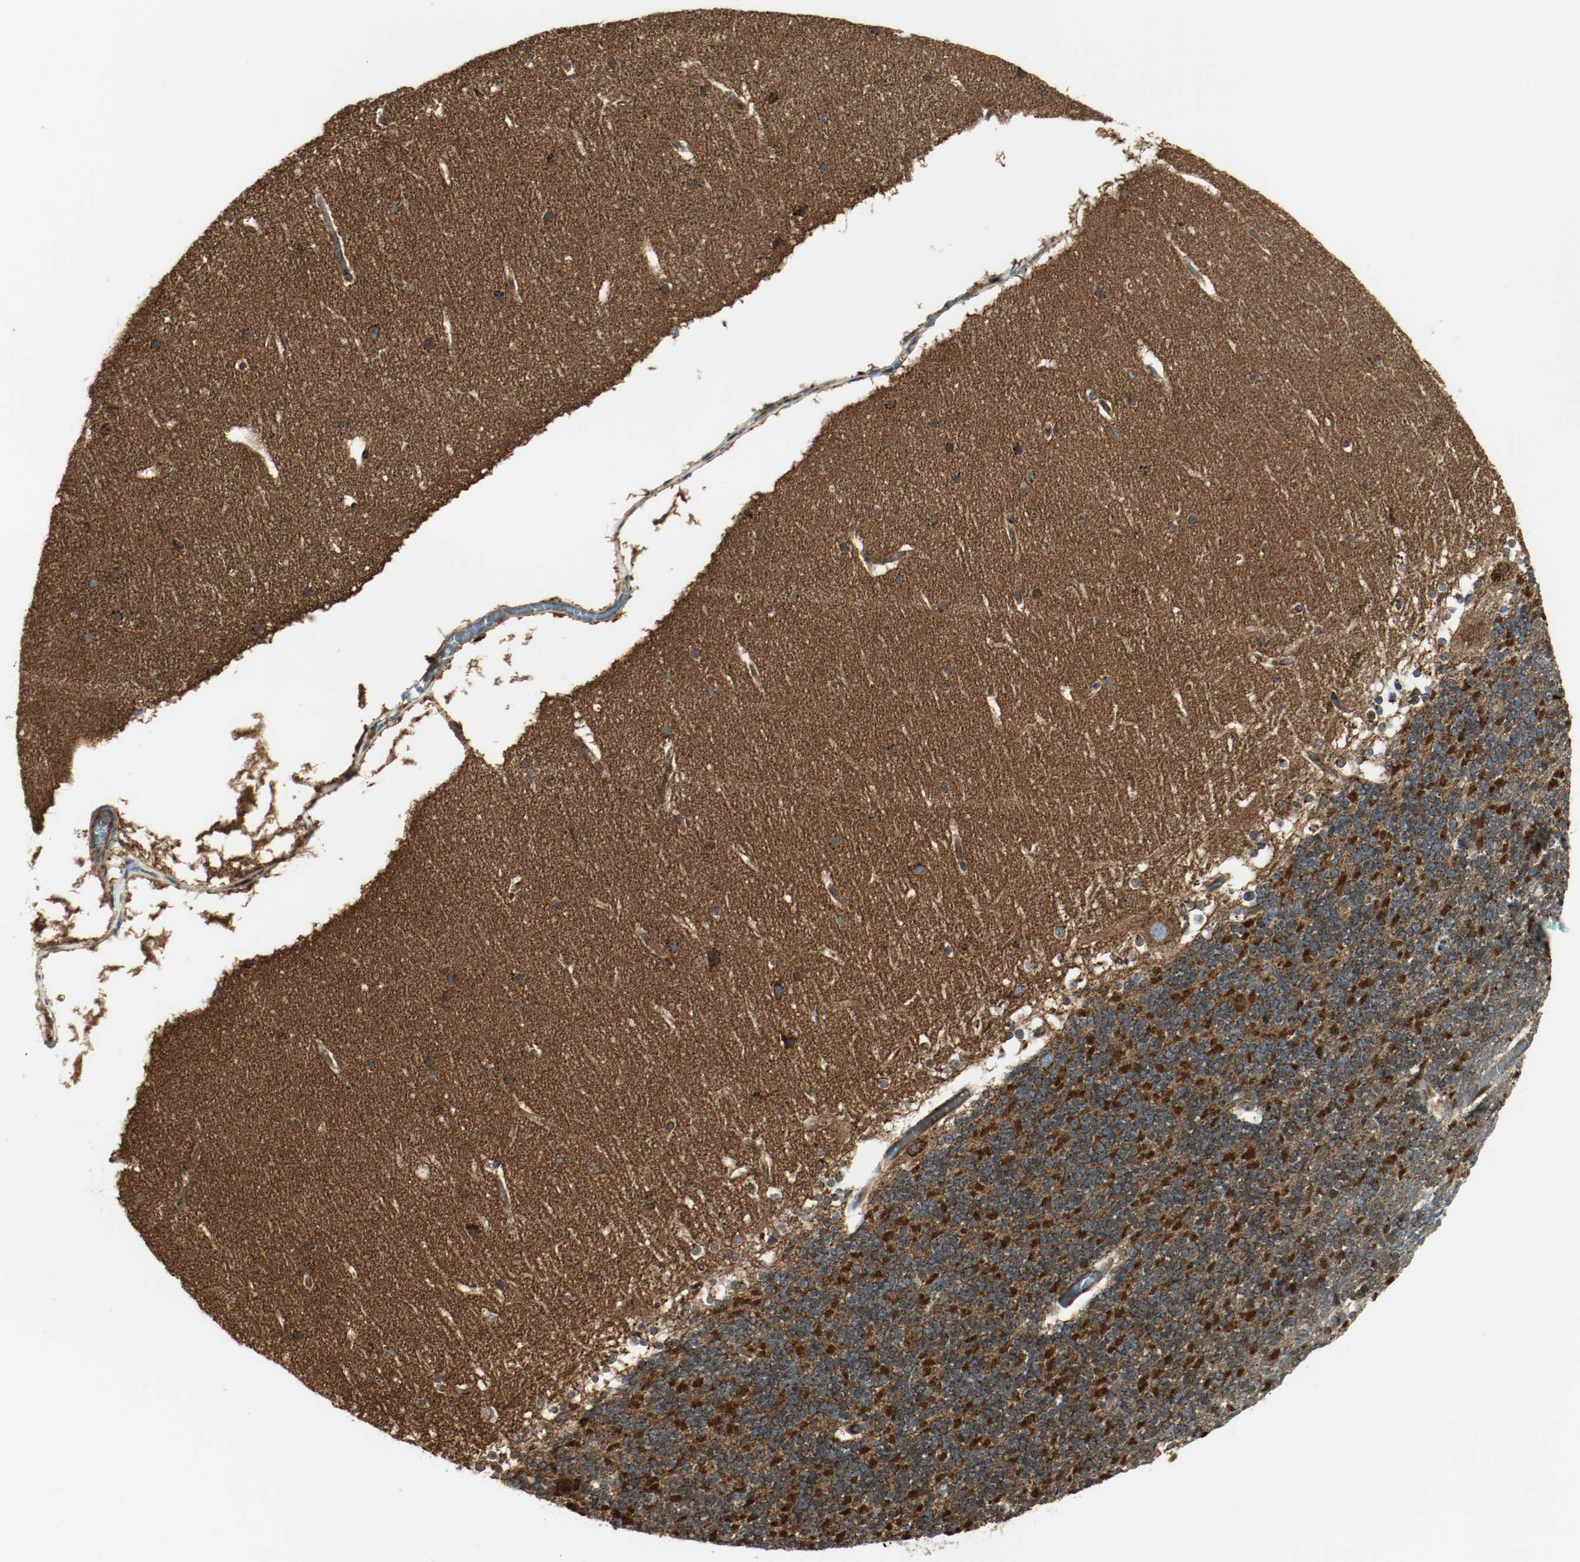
{"staining": {"intensity": "strong", "quantity": ">75%", "location": "cytoplasmic/membranous"}, "tissue": "cerebellum", "cell_type": "Cells in granular layer", "image_type": "normal", "snomed": [{"axis": "morphology", "description": "Normal tissue, NOS"}, {"axis": "topography", "description": "Cerebellum"}], "caption": "Normal cerebellum shows strong cytoplasmic/membranous positivity in about >75% of cells in granular layer, visualized by immunohistochemistry.", "gene": "PLCG1", "patient": {"sex": "female", "age": 19}}